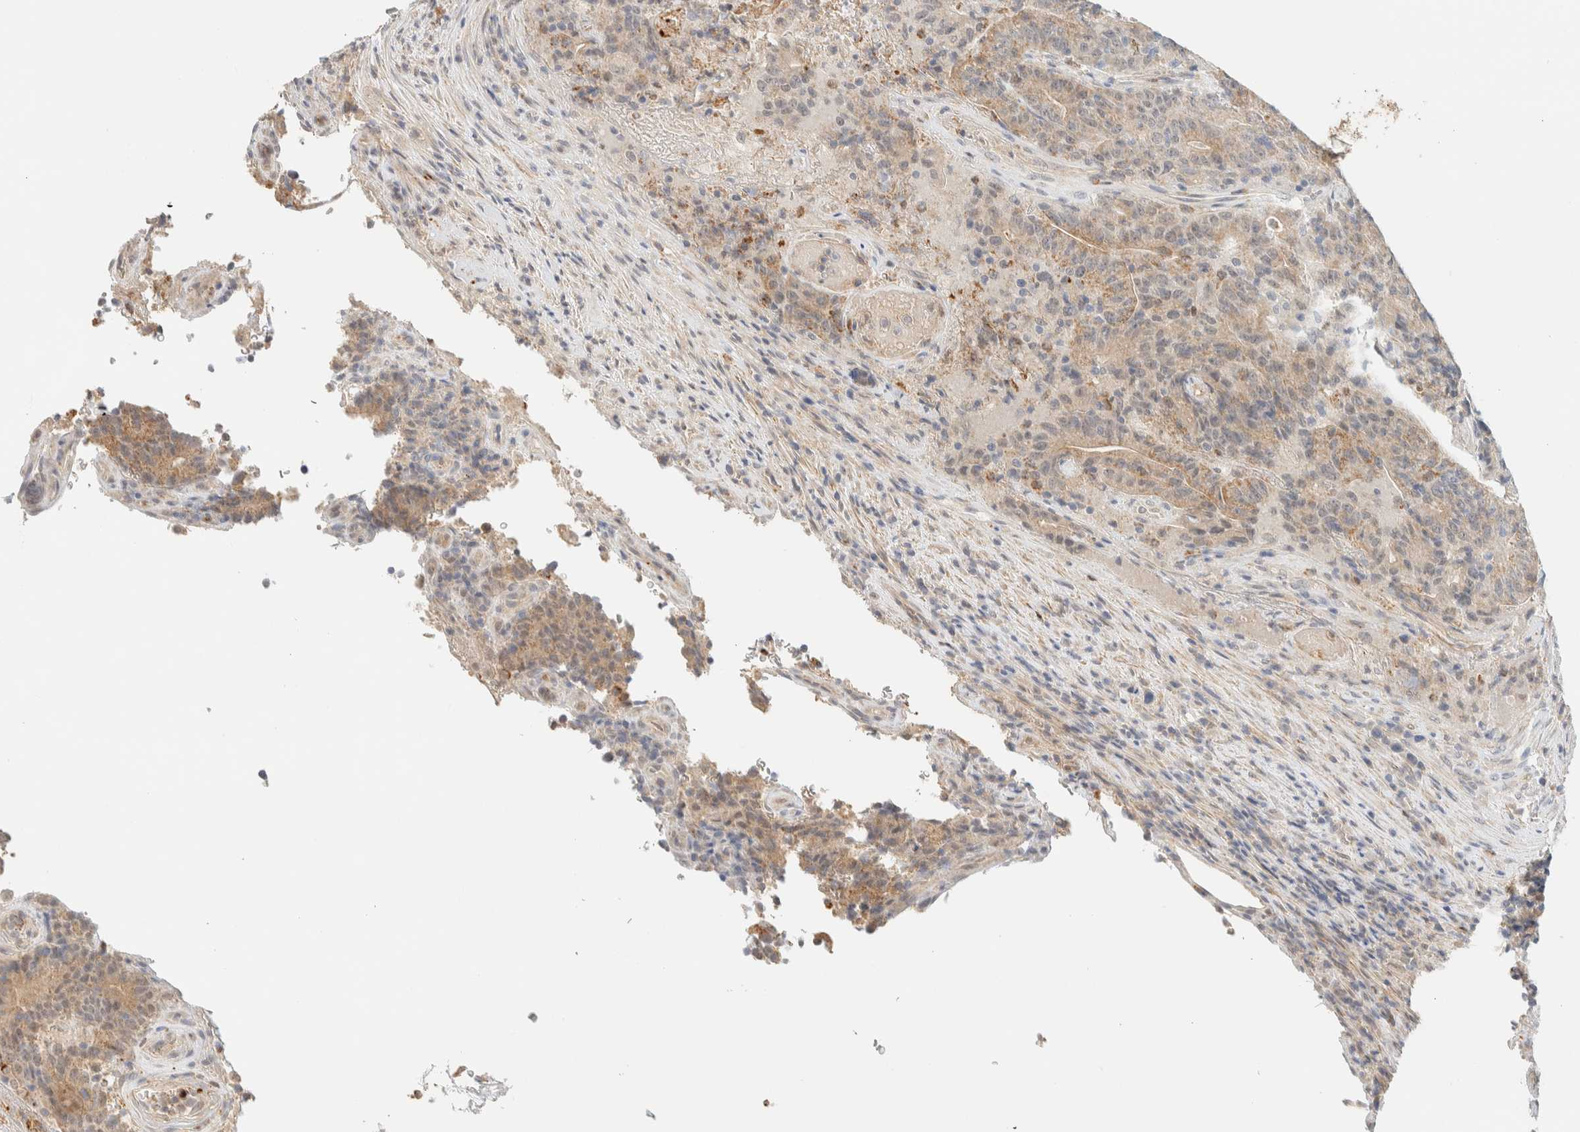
{"staining": {"intensity": "weak", "quantity": ">75%", "location": "cytoplasmic/membranous"}, "tissue": "colorectal cancer", "cell_type": "Tumor cells", "image_type": "cancer", "snomed": [{"axis": "morphology", "description": "Normal tissue, NOS"}, {"axis": "morphology", "description": "Adenocarcinoma, NOS"}, {"axis": "topography", "description": "Colon"}], "caption": "Colorectal cancer stained with immunohistochemistry shows weak cytoplasmic/membranous staining in about >75% of tumor cells.", "gene": "TNK1", "patient": {"sex": "female", "age": 75}}